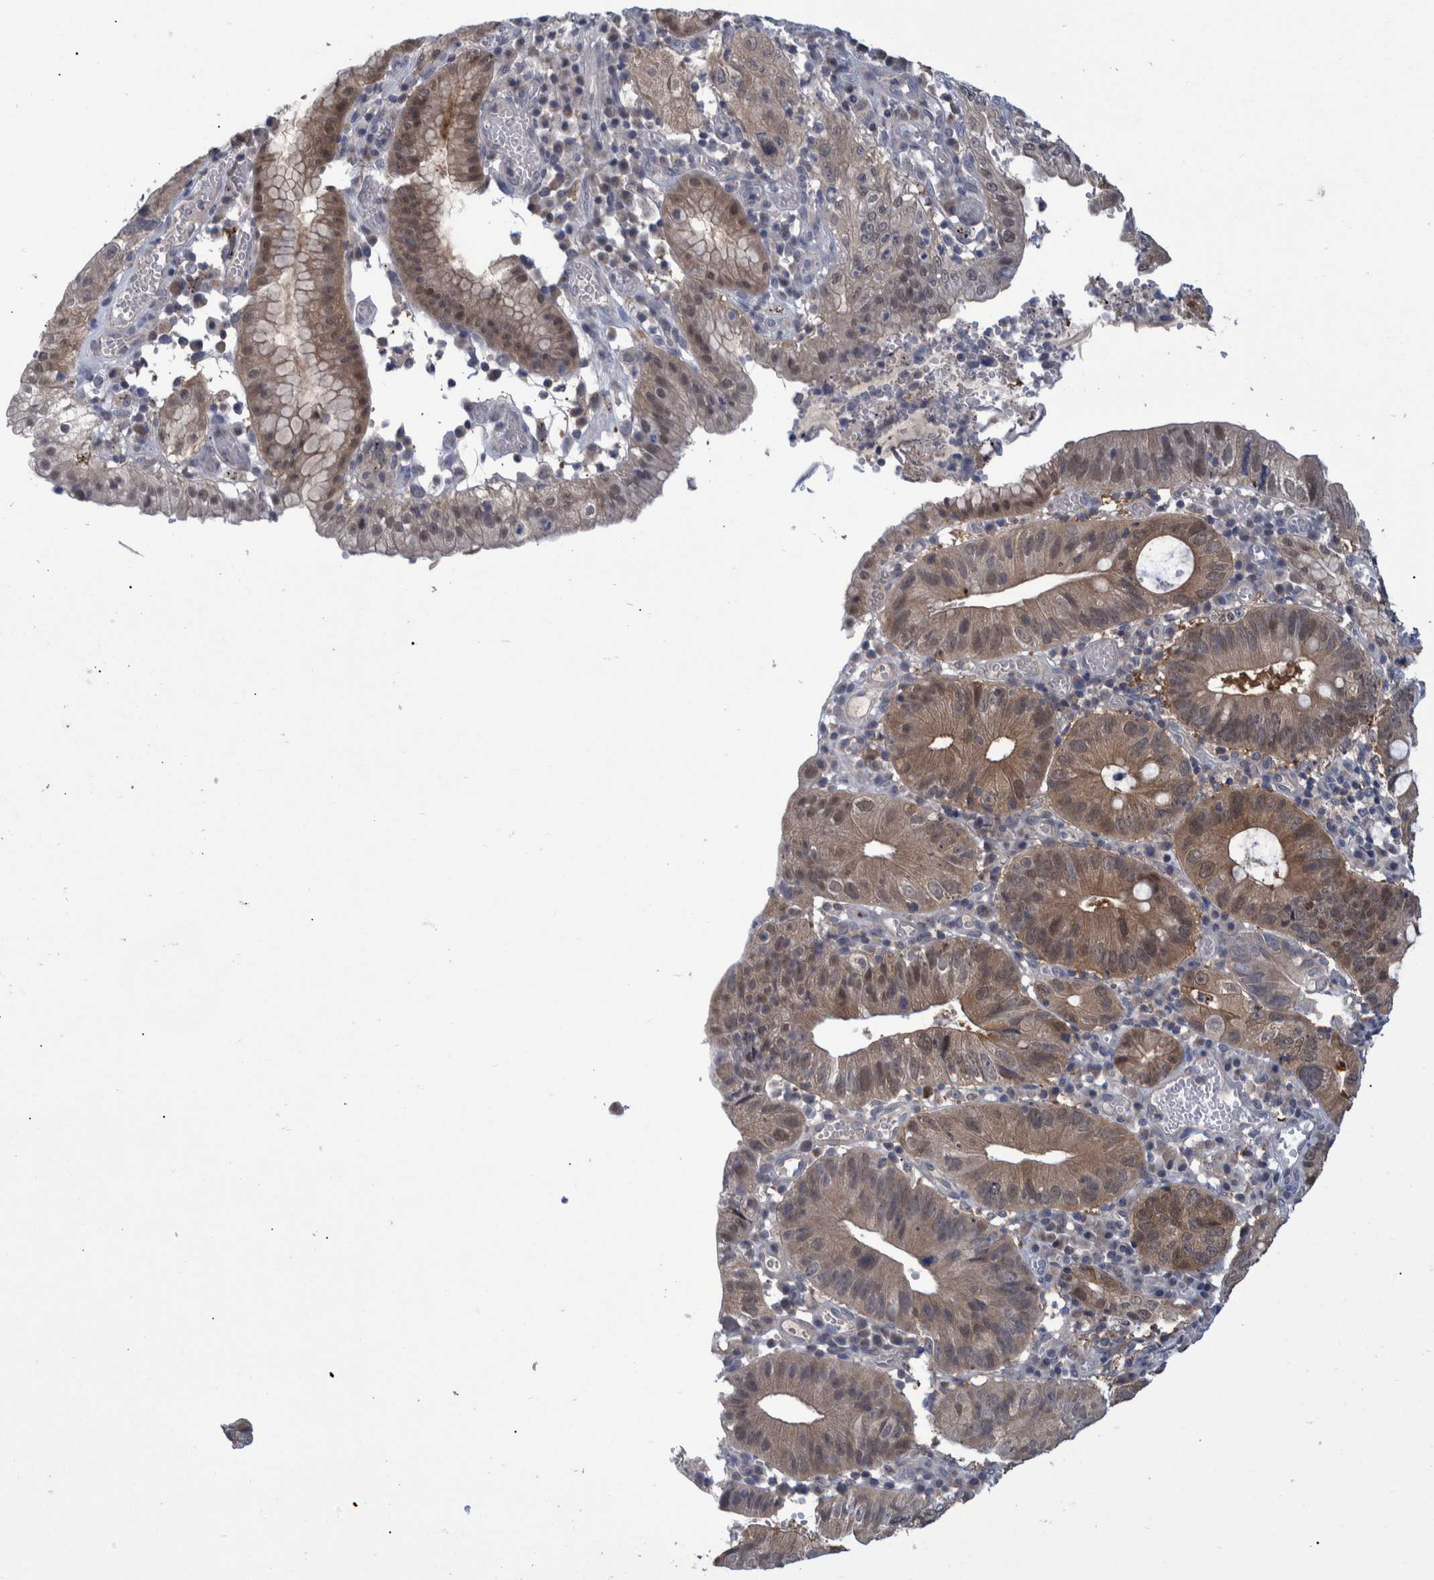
{"staining": {"intensity": "moderate", "quantity": ">75%", "location": "cytoplasmic/membranous"}, "tissue": "stomach cancer", "cell_type": "Tumor cells", "image_type": "cancer", "snomed": [{"axis": "morphology", "description": "Adenocarcinoma, NOS"}, {"axis": "topography", "description": "Stomach"}], "caption": "Immunohistochemistry staining of stomach cancer, which displays medium levels of moderate cytoplasmic/membranous expression in about >75% of tumor cells indicating moderate cytoplasmic/membranous protein staining. The staining was performed using DAB (3,3'-diaminobenzidine) (brown) for protein detection and nuclei were counterstained in hematoxylin (blue).", "gene": "PCYT2", "patient": {"sex": "male", "age": 59}}